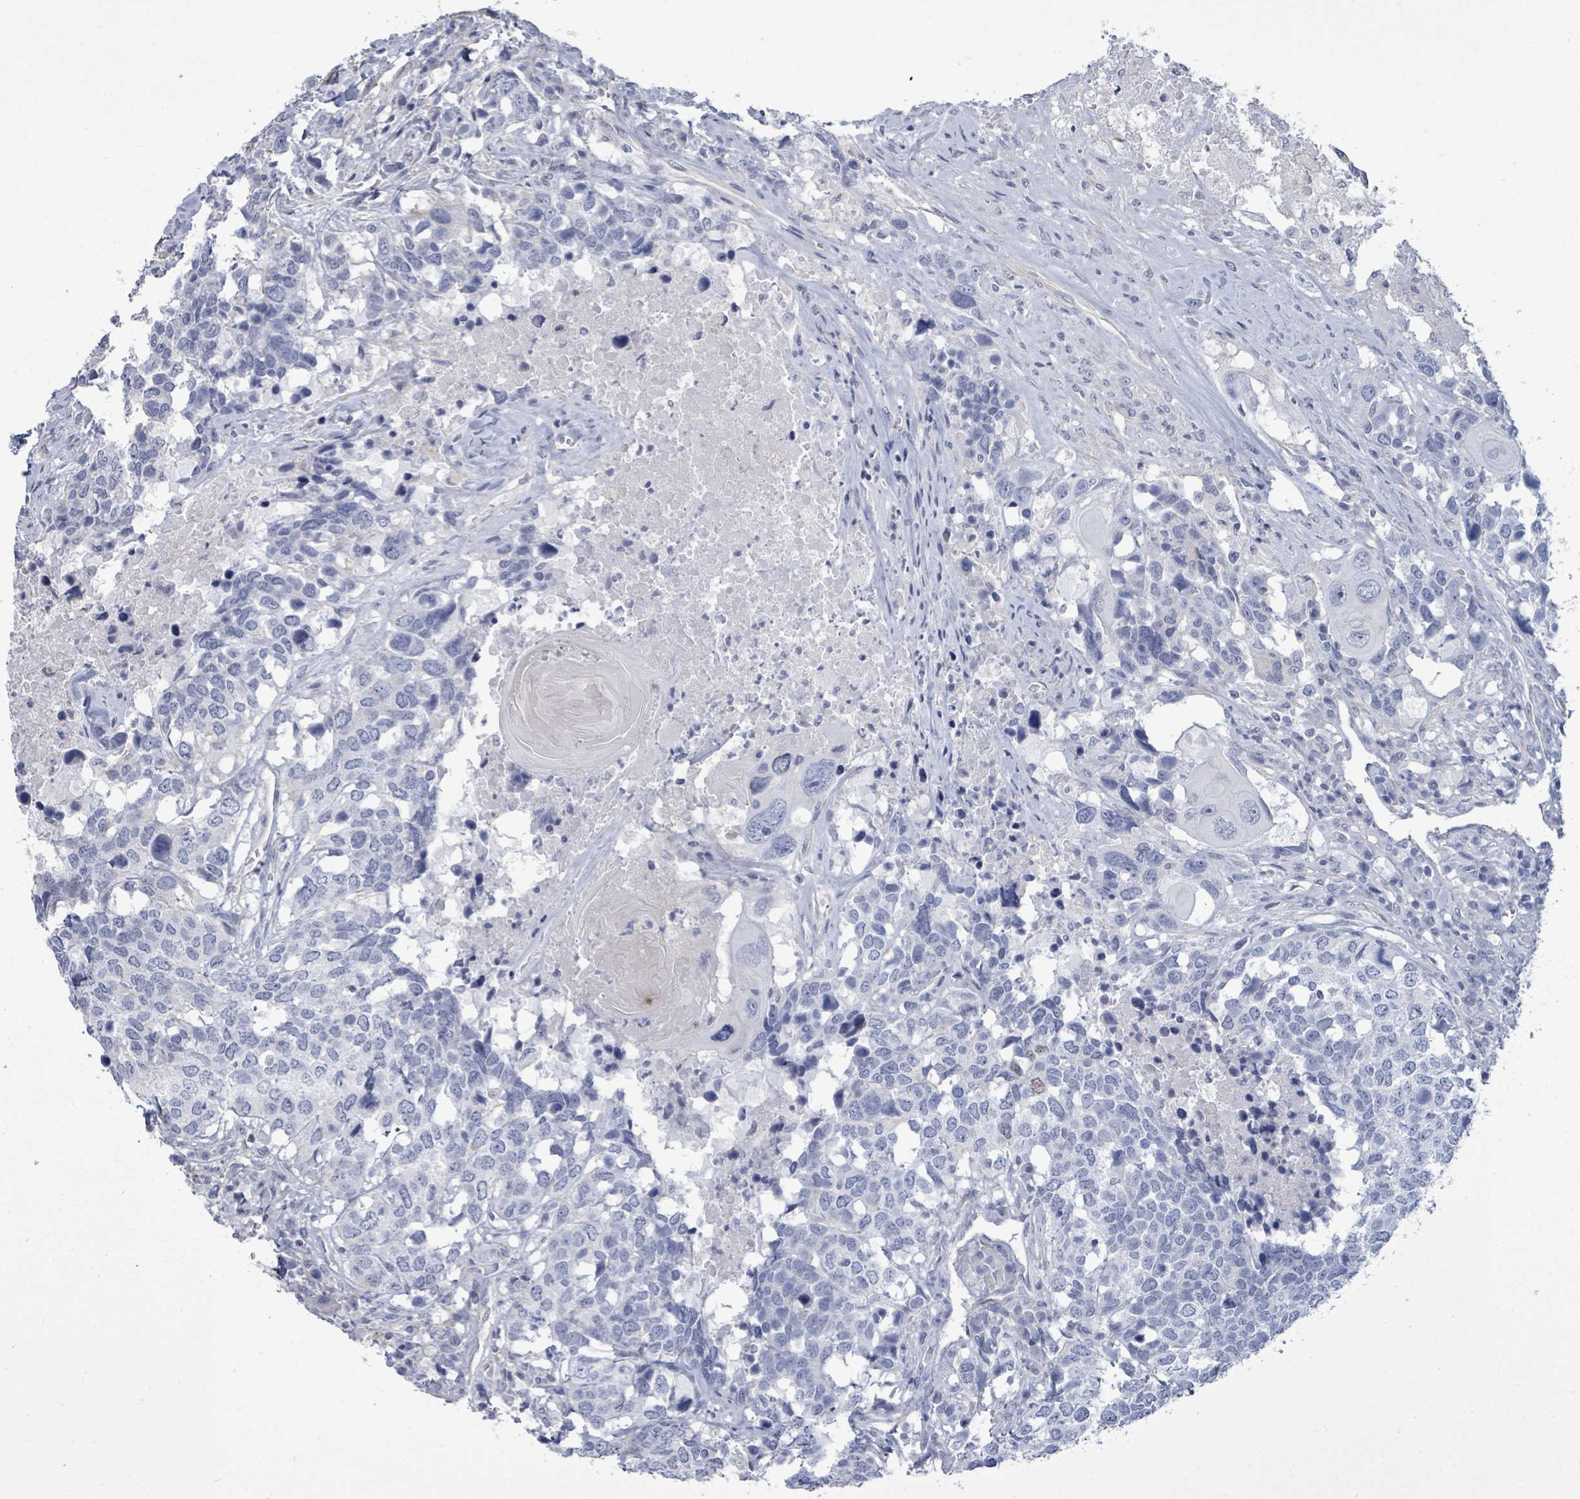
{"staining": {"intensity": "negative", "quantity": "none", "location": "none"}, "tissue": "head and neck cancer", "cell_type": "Tumor cells", "image_type": "cancer", "snomed": [{"axis": "morphology", "description": "Squamous cell carcinoma, NOS"}, {"axis": "topography", "description": "Head-Neck"}], "caption": "Human head and neck cancer (squamous cell carcinoma) stained for a protein using immunohistochemistry shows no staining in tumor cells.", "gene": "CT45A5", "patient": {"sex": "male", "age": 66}}